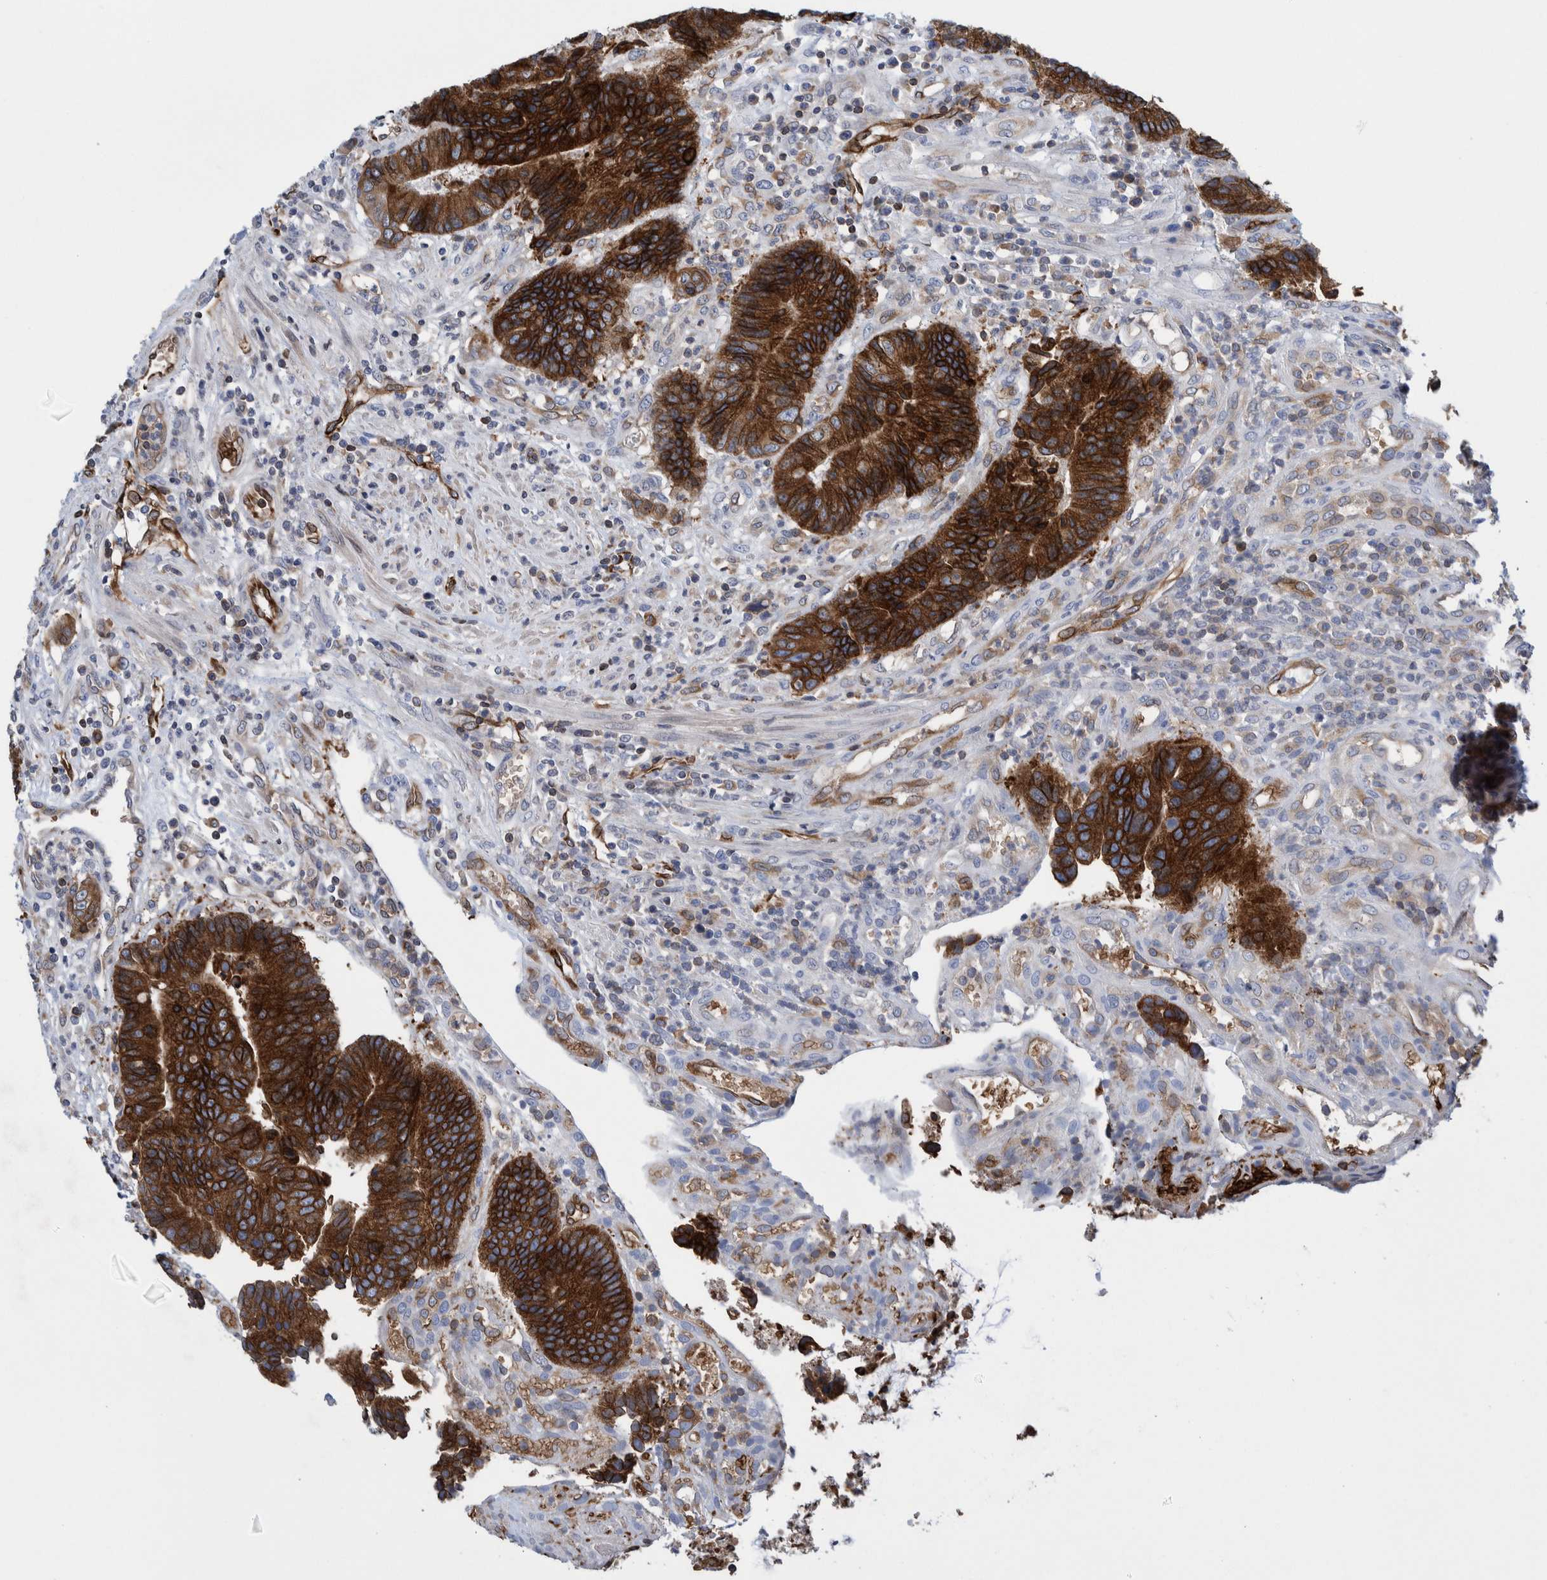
{"staining": {"intensity": "strong", "quantity": ">75%", "location": "cytoplasmic/membranous"}, "tissue": "colorectal cancer", "cell_type": "Tumor cells", "image_type": "cancer", "snomed": [{"axis": "morphology", "description": "Adenocarcinoma, NOS"}, {"axis": "topography", "description": "Rectum"}], "caption": "Tumor cells display high levels of strong cytoplasmic/membranous staining in approximately >75% of cells in colorectal adenocarcinoma.", "gene": "THEM6", "patient": {"sex": "male", "age": 84}}